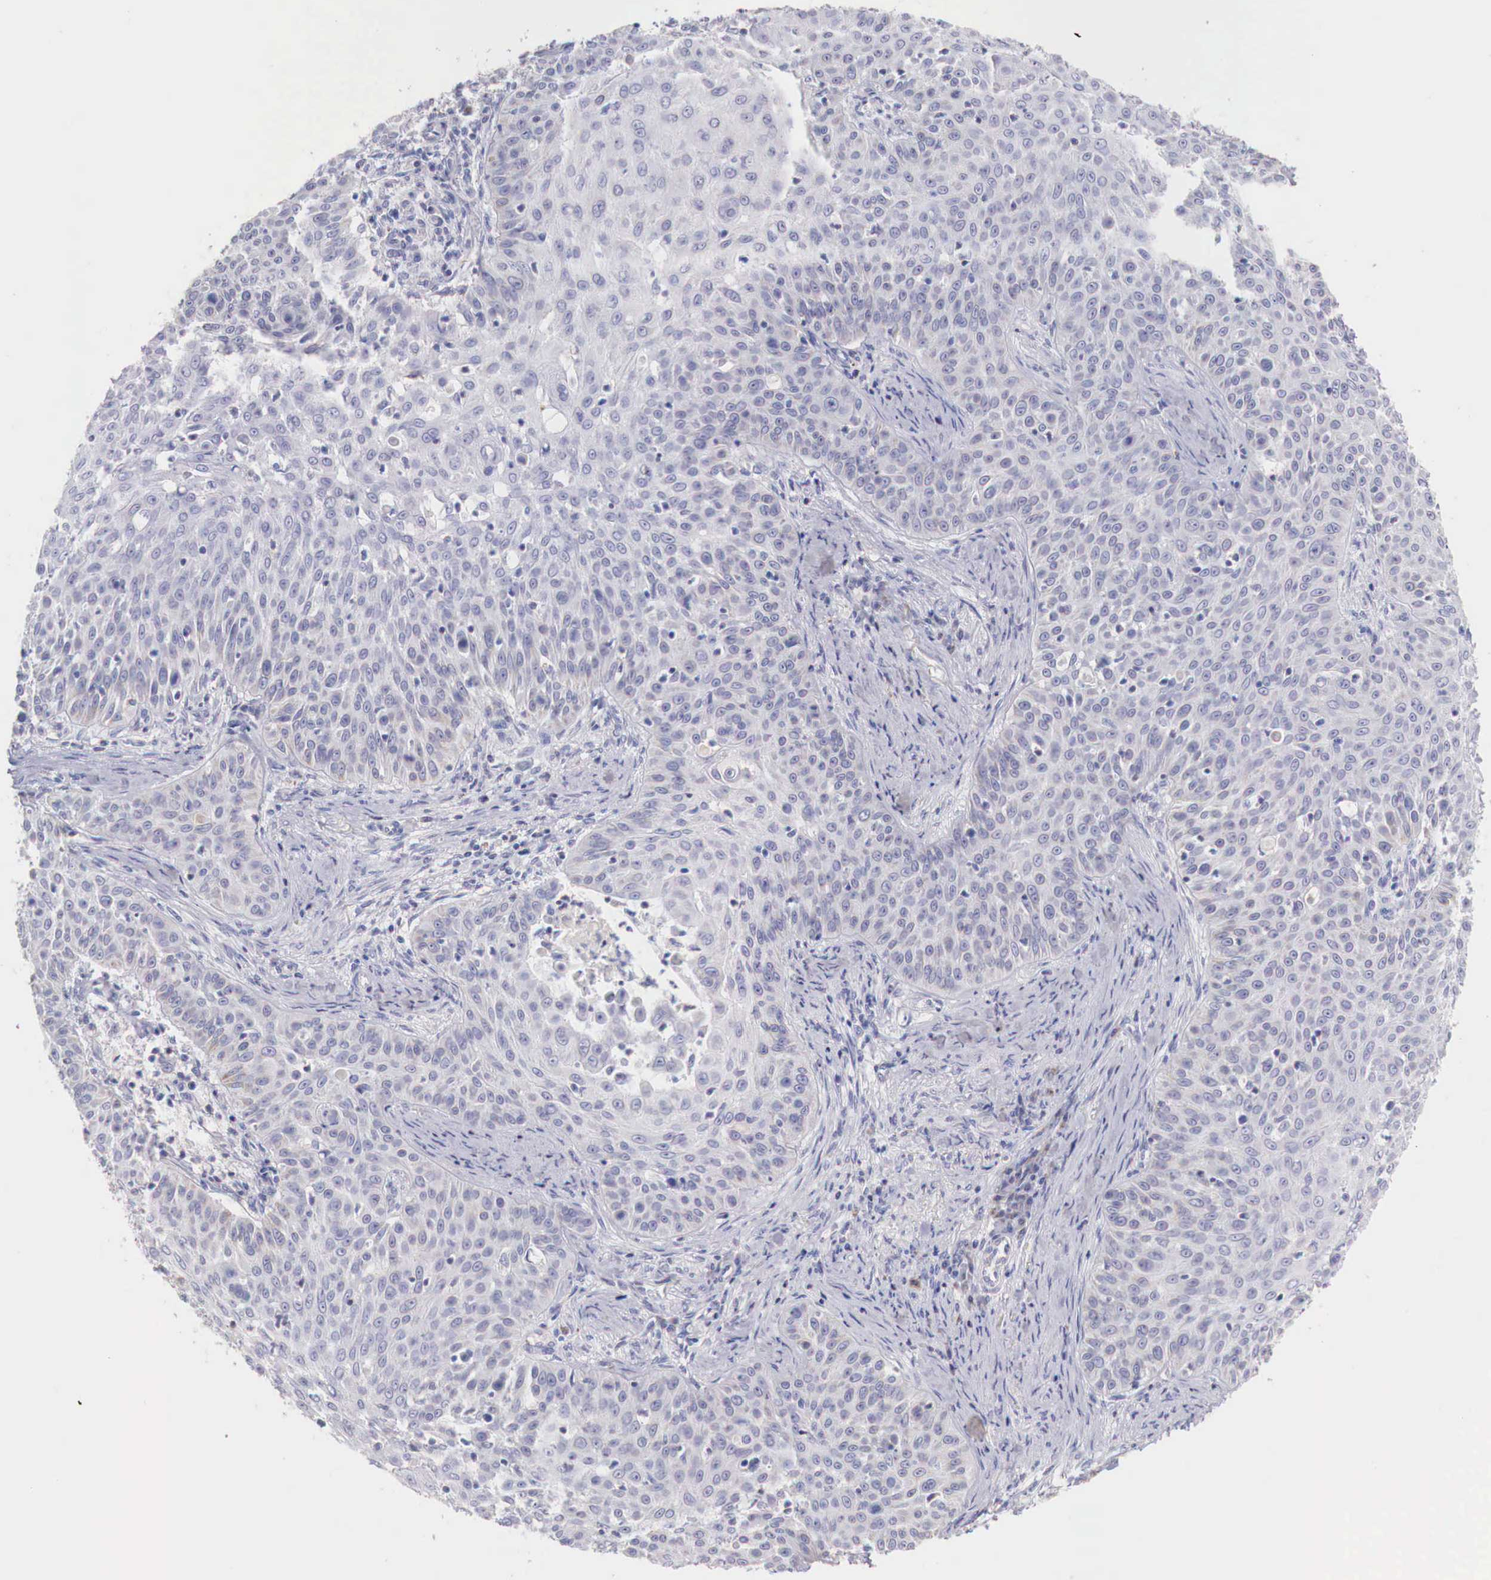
{"staining": {"intensity": "weak", "quantity": "<25%", "location": "cytoplasmic/membranous"}, "tissue": "skin cancer", "cell_type": "Tumor cells", "image_type": "cancer", "snomed": [{"axis": "morphology", "description": "Squamous cell carcinoma, NOS"}, {"axis": "topography", "description": "Skin"}], "caption": "There is no significant expression in tumor cells of skin cancer.", "gene": "IDH3G", "patient": {"sex": "male", "age": 82}}